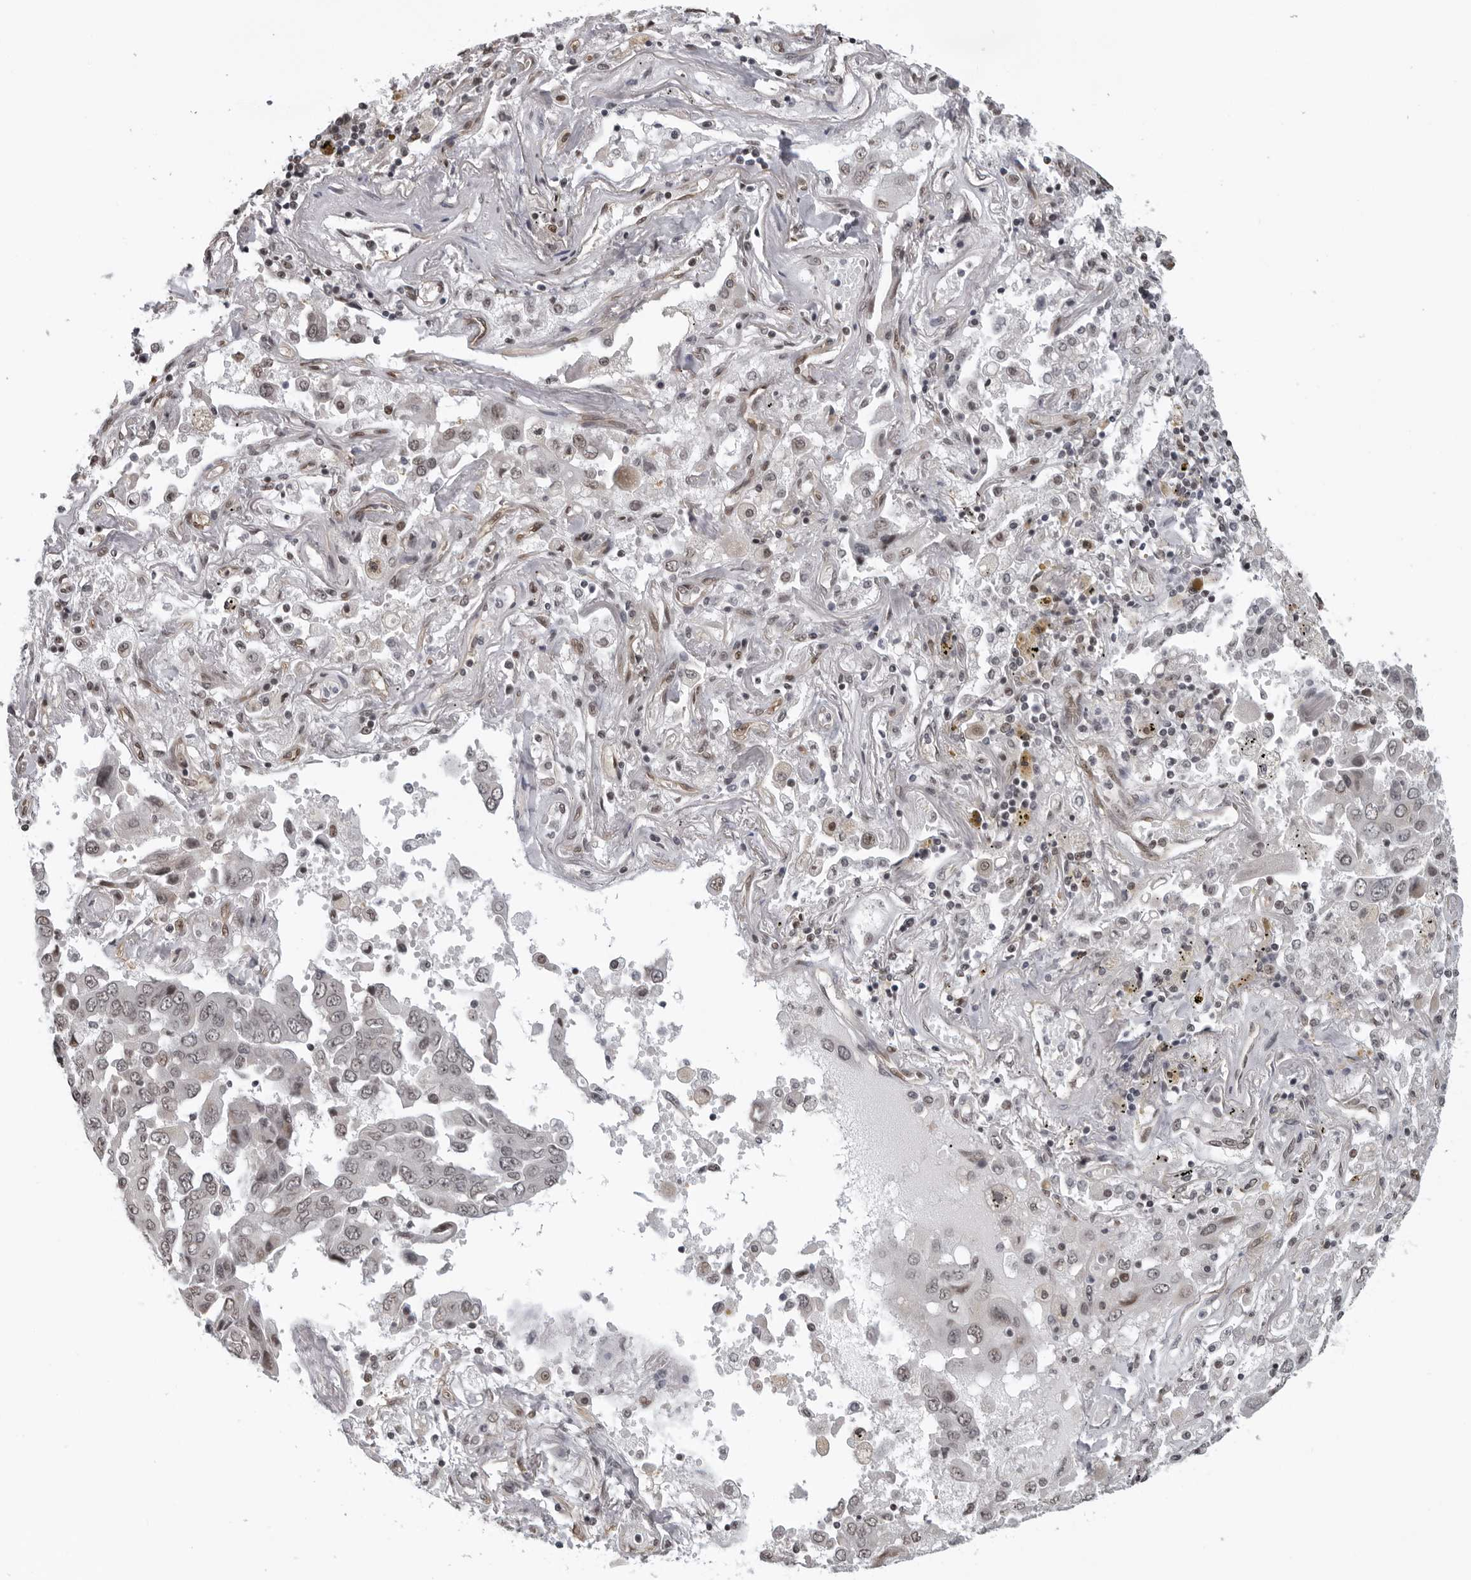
{"staining": {"intensity": "weak", "quantity": "<25%", "location": "nuclear"}, "tissue": "lung cancer", "cell_type": "Tumor cells", "image_type": "cancer", "snomed": [{"axis": "morphology", "description": "Adenocarcinoma, NOS"}, {"axis": "topography", "description": "Lung"}], "caption": "DAB (3,3'-diaminobenzidine) immunohistochemical staining of lung adenocarcinoma displays no significant staining in tumor cells.", "gene": "MAF", "patient": {"sex": "female", "age": 65}}